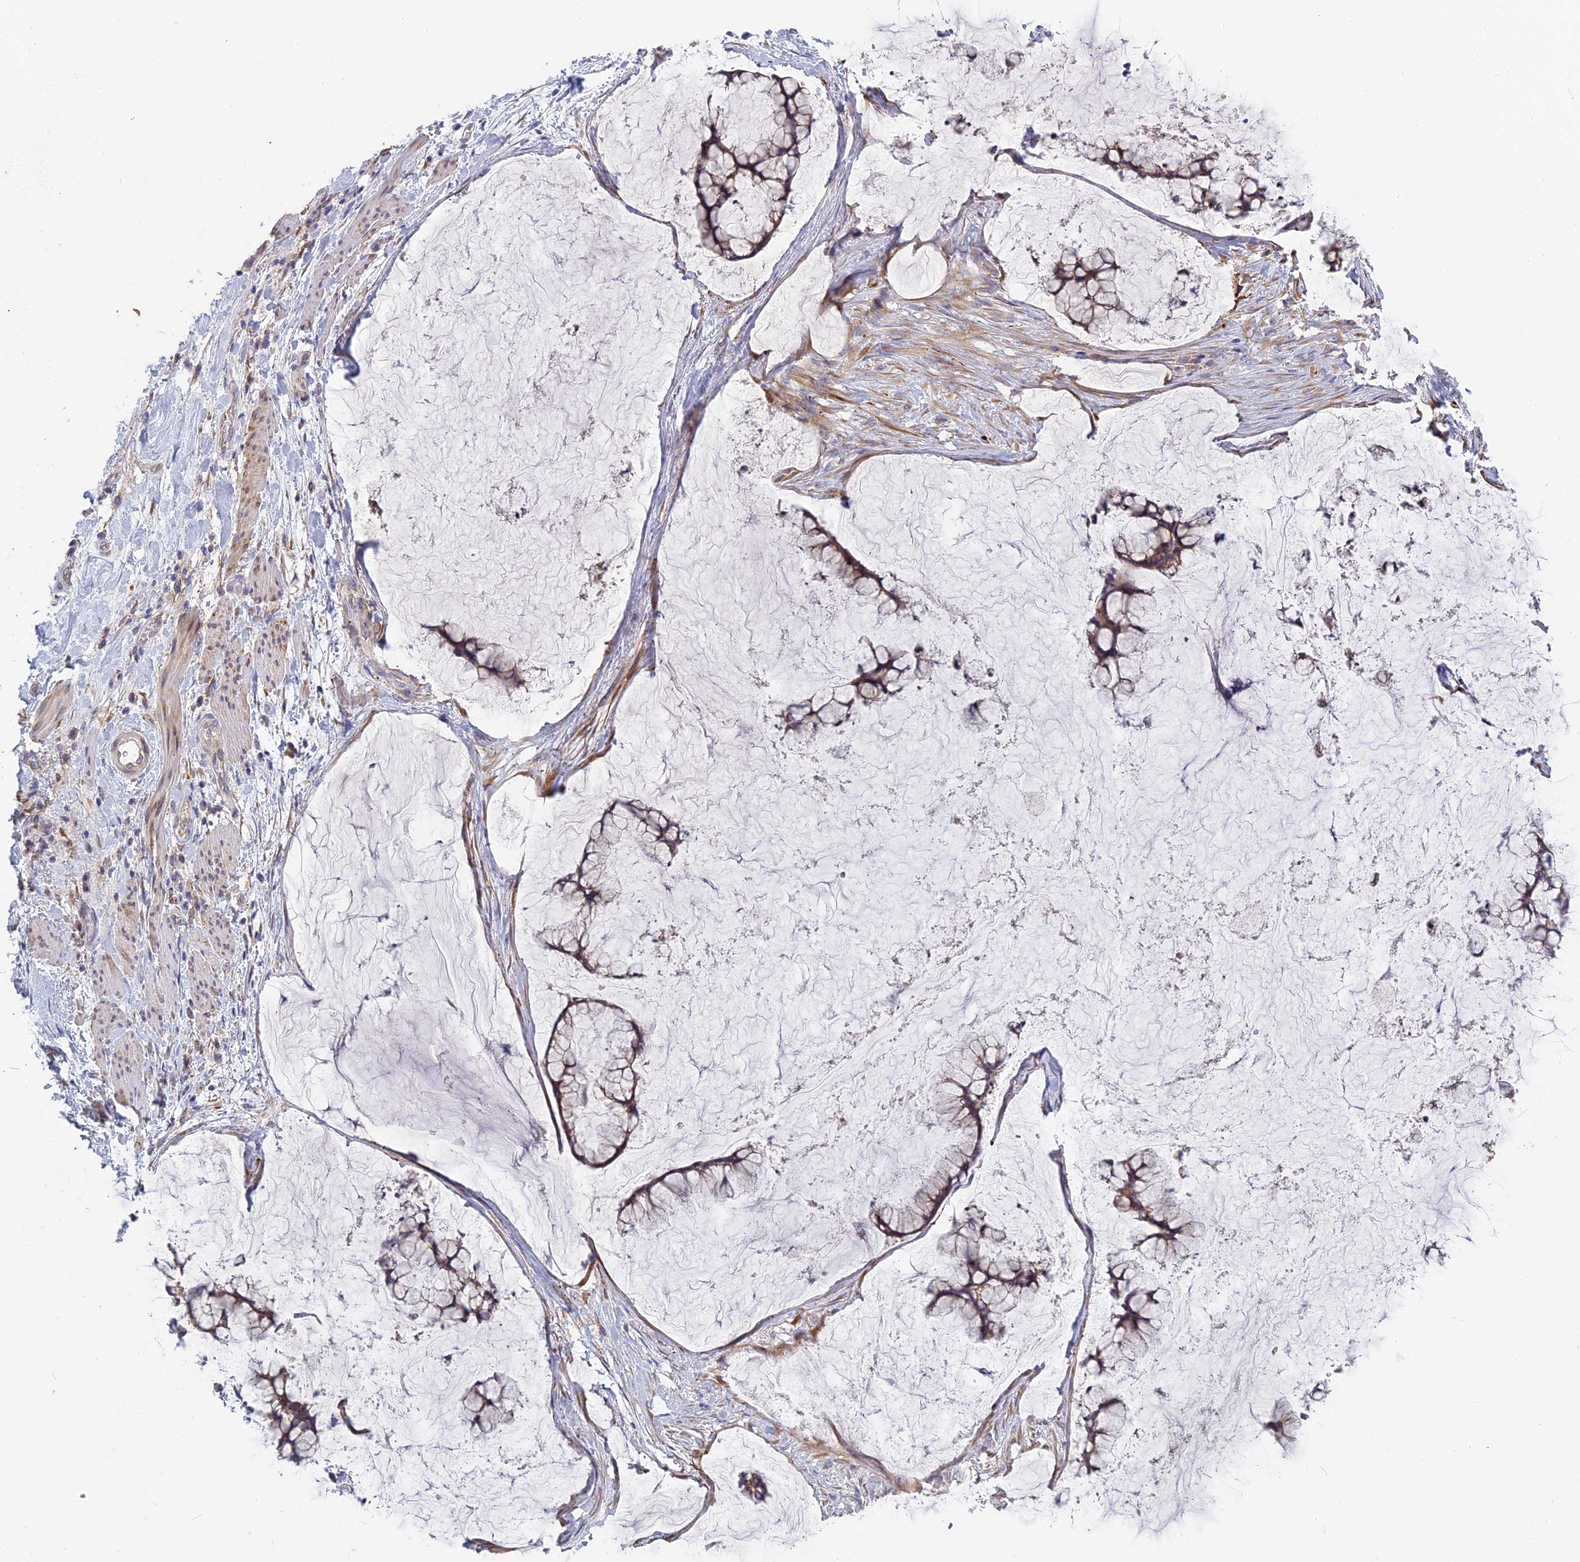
{"staining": {"intensity": "moderate", "quantity": "25%-75%", "location": "cytoplasmic/membranous"}, "tissue": "ovarian cancer", "cell_type": "Tumor cells", "image_type": "cancer", "snomed": [{"axis": "morphology", "description": "Cystadenocarcinoma, mucinous, NOS"}, {"axis": "topography", "description": "Ovary"}], "caption": "The micrograph shows a brown stain indicating the presence of a protein in the cytoplasmic/membranous of tumor cells in mucinous cystadenocarcinoma (ovarian).", "gene": "TLCD1", "patient": {"sex": "female", "age": 42}}